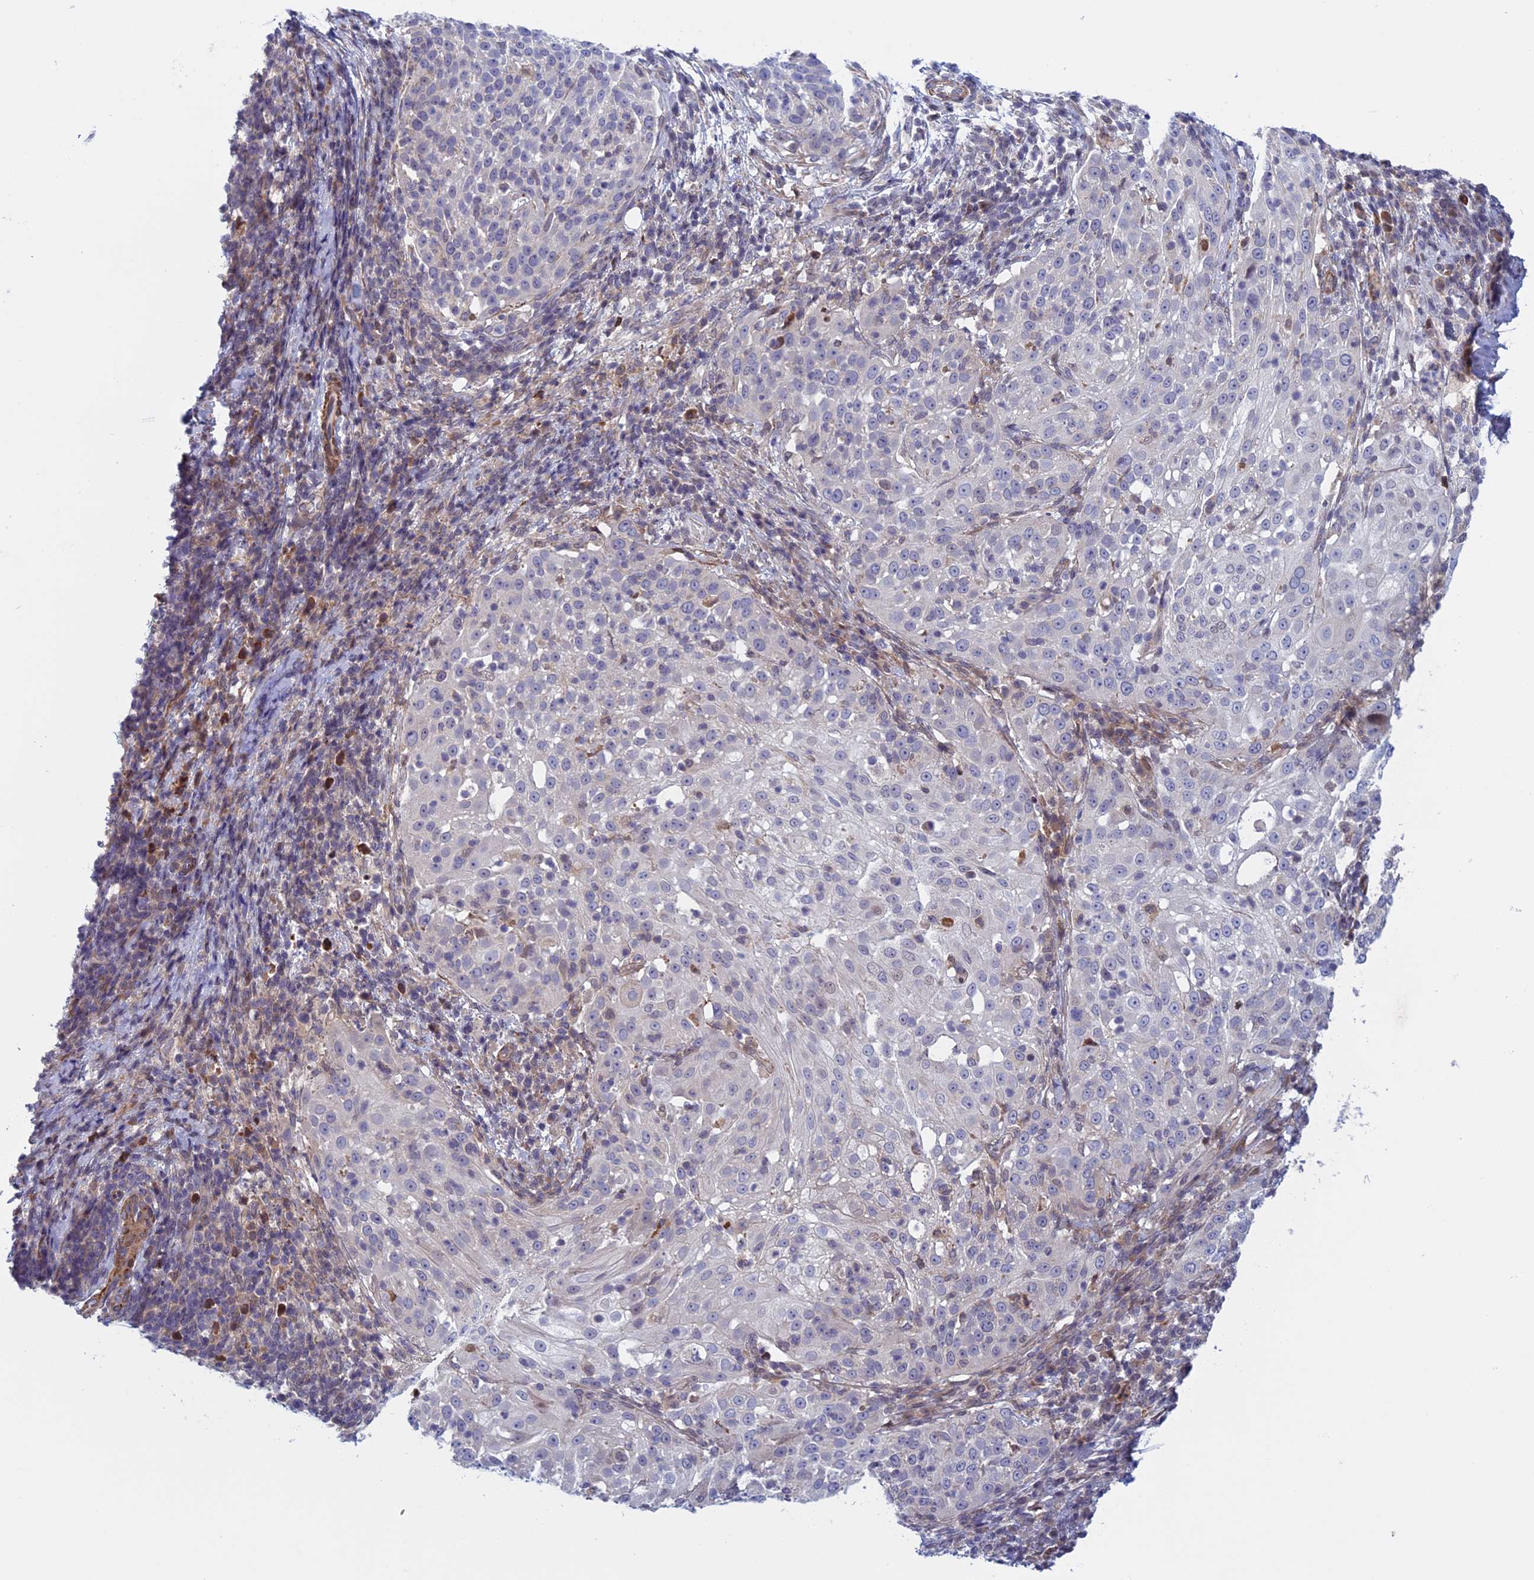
{"staining": {"intensity": "negative", "quantity": "none", "location": "none"}, "tissue": "cervical cancer", "cell_type": "Tumor cells", "image_type": "cancer", "snomed": [{"axis": "morphology", "description": "Squamous cell carcinoma, NOS"}, {"axis": "topography", "description": "Cervix"}], "caption": "This photomicrograph is of cervical cancer stained with IHC to label a protein in brown with the nuclei are counter-stained blue. There is no expression in tumor cells.", "gene": "FADS1", "patient": {"sex": "female", "age": 57}}